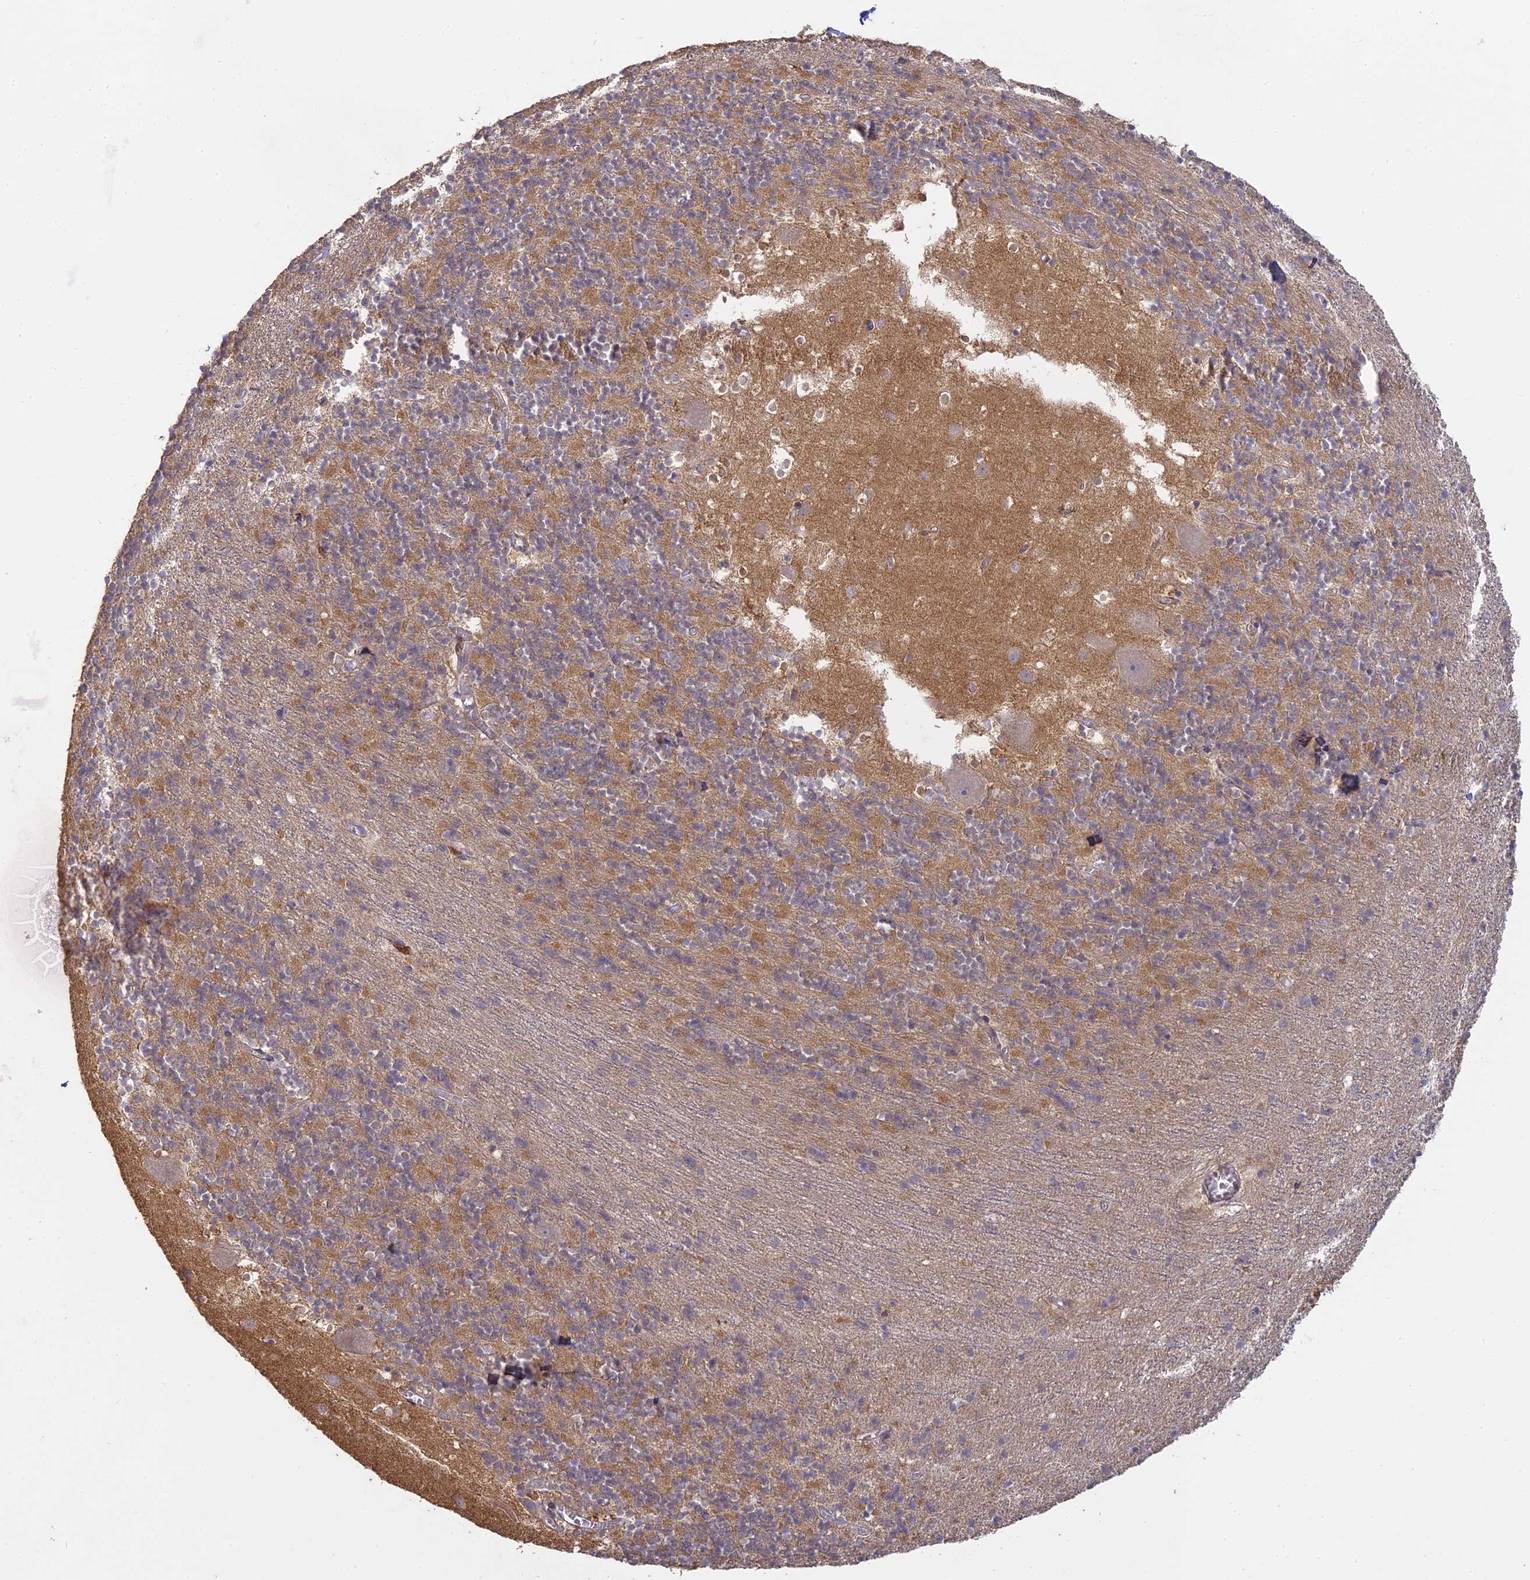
{"staining": {"intensity": "moderate", "quantity": "<25%", "location": "cytoplasmic/membranous"}, "tissue": "cerebellum", "cell_type": "Cells in granular layer", "image_type": "normal", "snomed": [{"axis": "morphology", "description": "Normal tissue, NOS"}, {"axis": "topography", "description": "Cerebellum"}], "caption": "IHC photomicrograph of normal cerebellum: human cerebellum stained using immunohistochemistry (IHC) exhibits low levels of moderate protein expression localized specifically in the cytoplasmic/membranous of cells in granular layer, appearing as a cytoplasmic/membranous brown color.", "gene": "SFT2D2", "patient": {"sex": "male", "age": 54}}